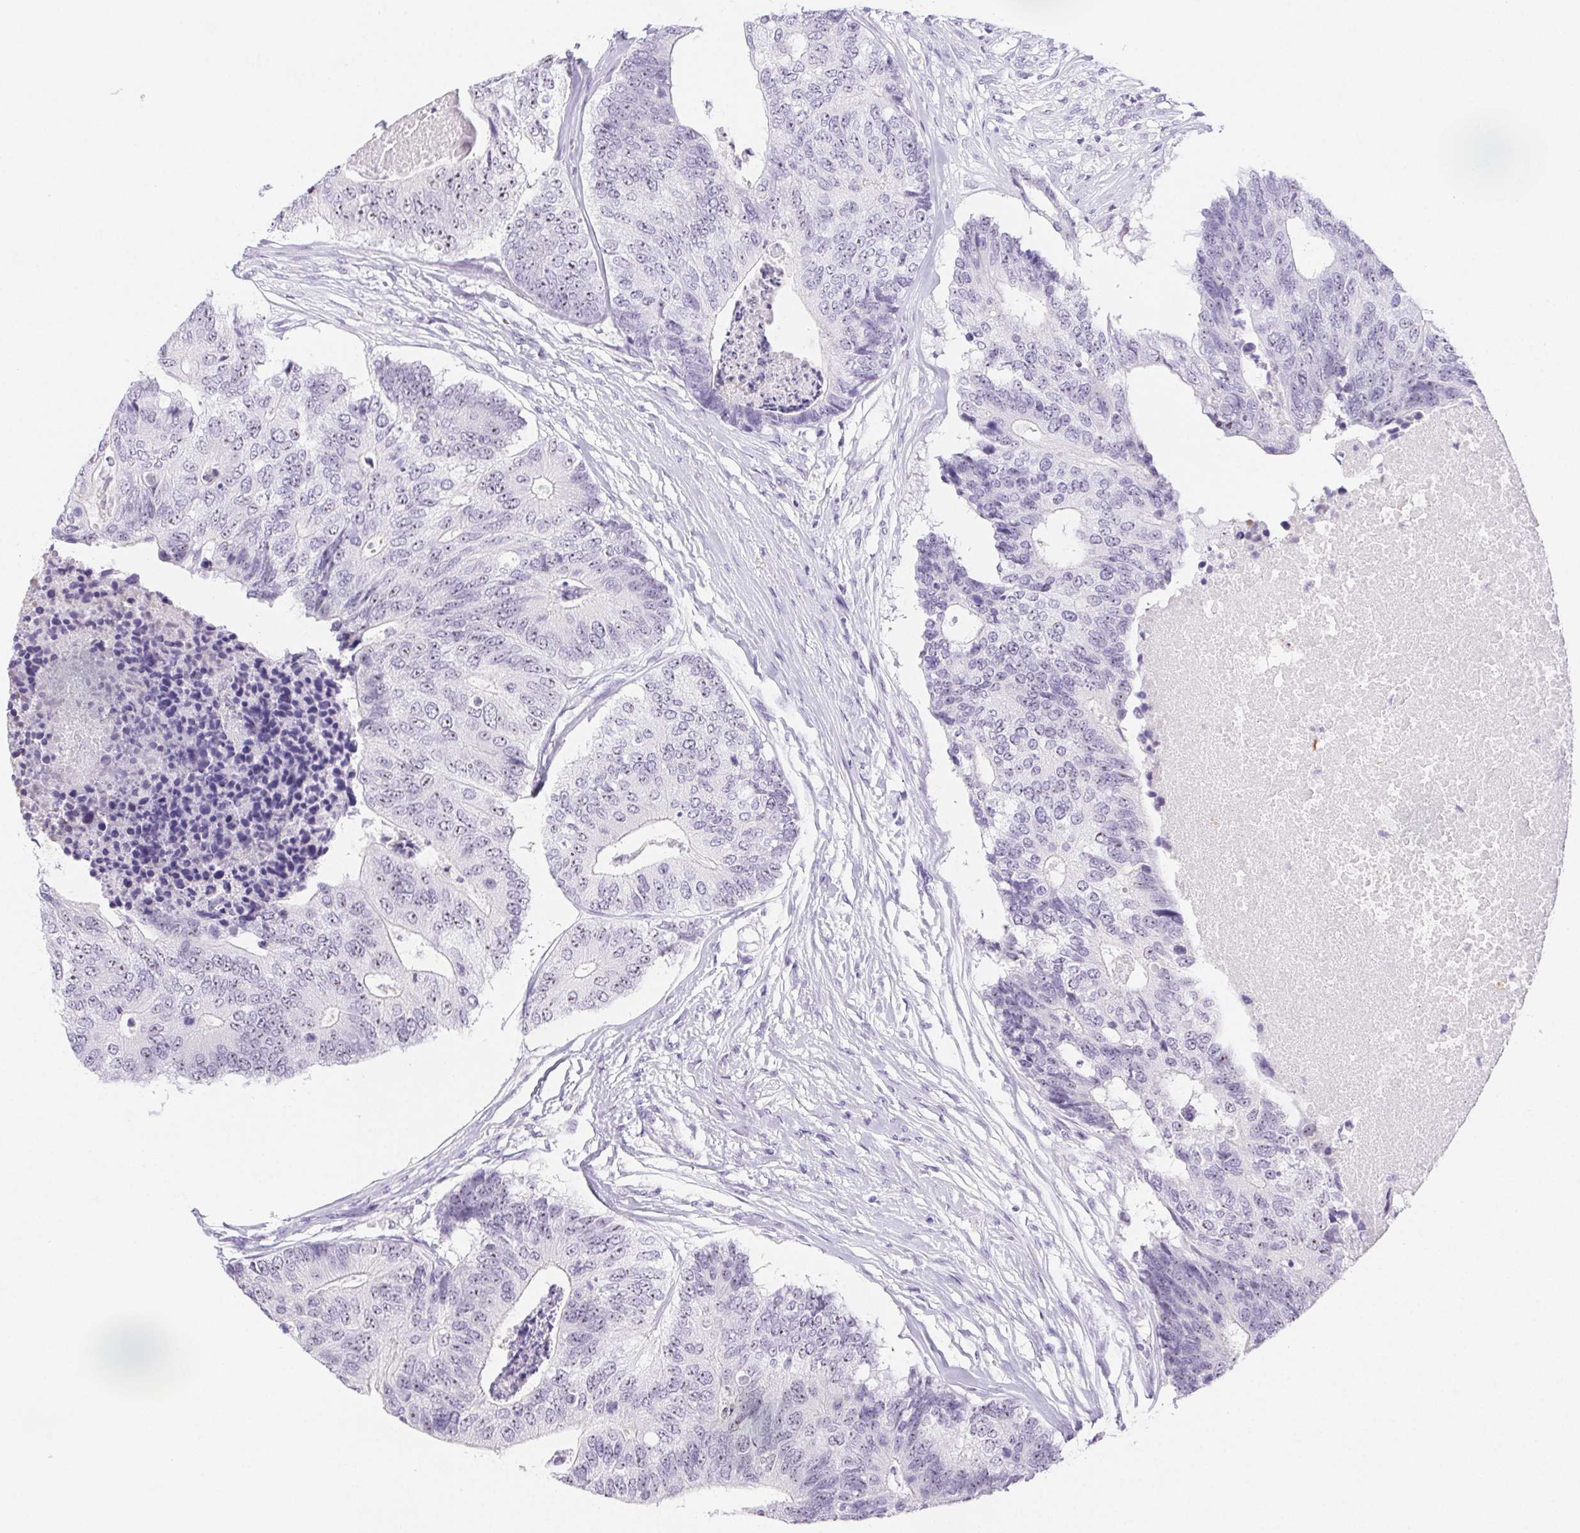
{"staining": {"intensity": "negative", "quantity": "none", "location": "none"}, "tissue": "colorectal cancer", "cell_type": "Tumor cells", "image_type": "cancer", "snomed": [{"axis": "morphology", "description": "Adenocarcinoma, NOS"}, {"axis": "topography", "description": "Colon"}], "caption": "Micrograph shows no protein expression in tumor cells of colorectal adenocarcinoma tissue. (DAB immunohistochemistry with hematoxylin counter stain).", "gene": "ST8SIA3", "patient": {"sex": "female", "age": 67}}